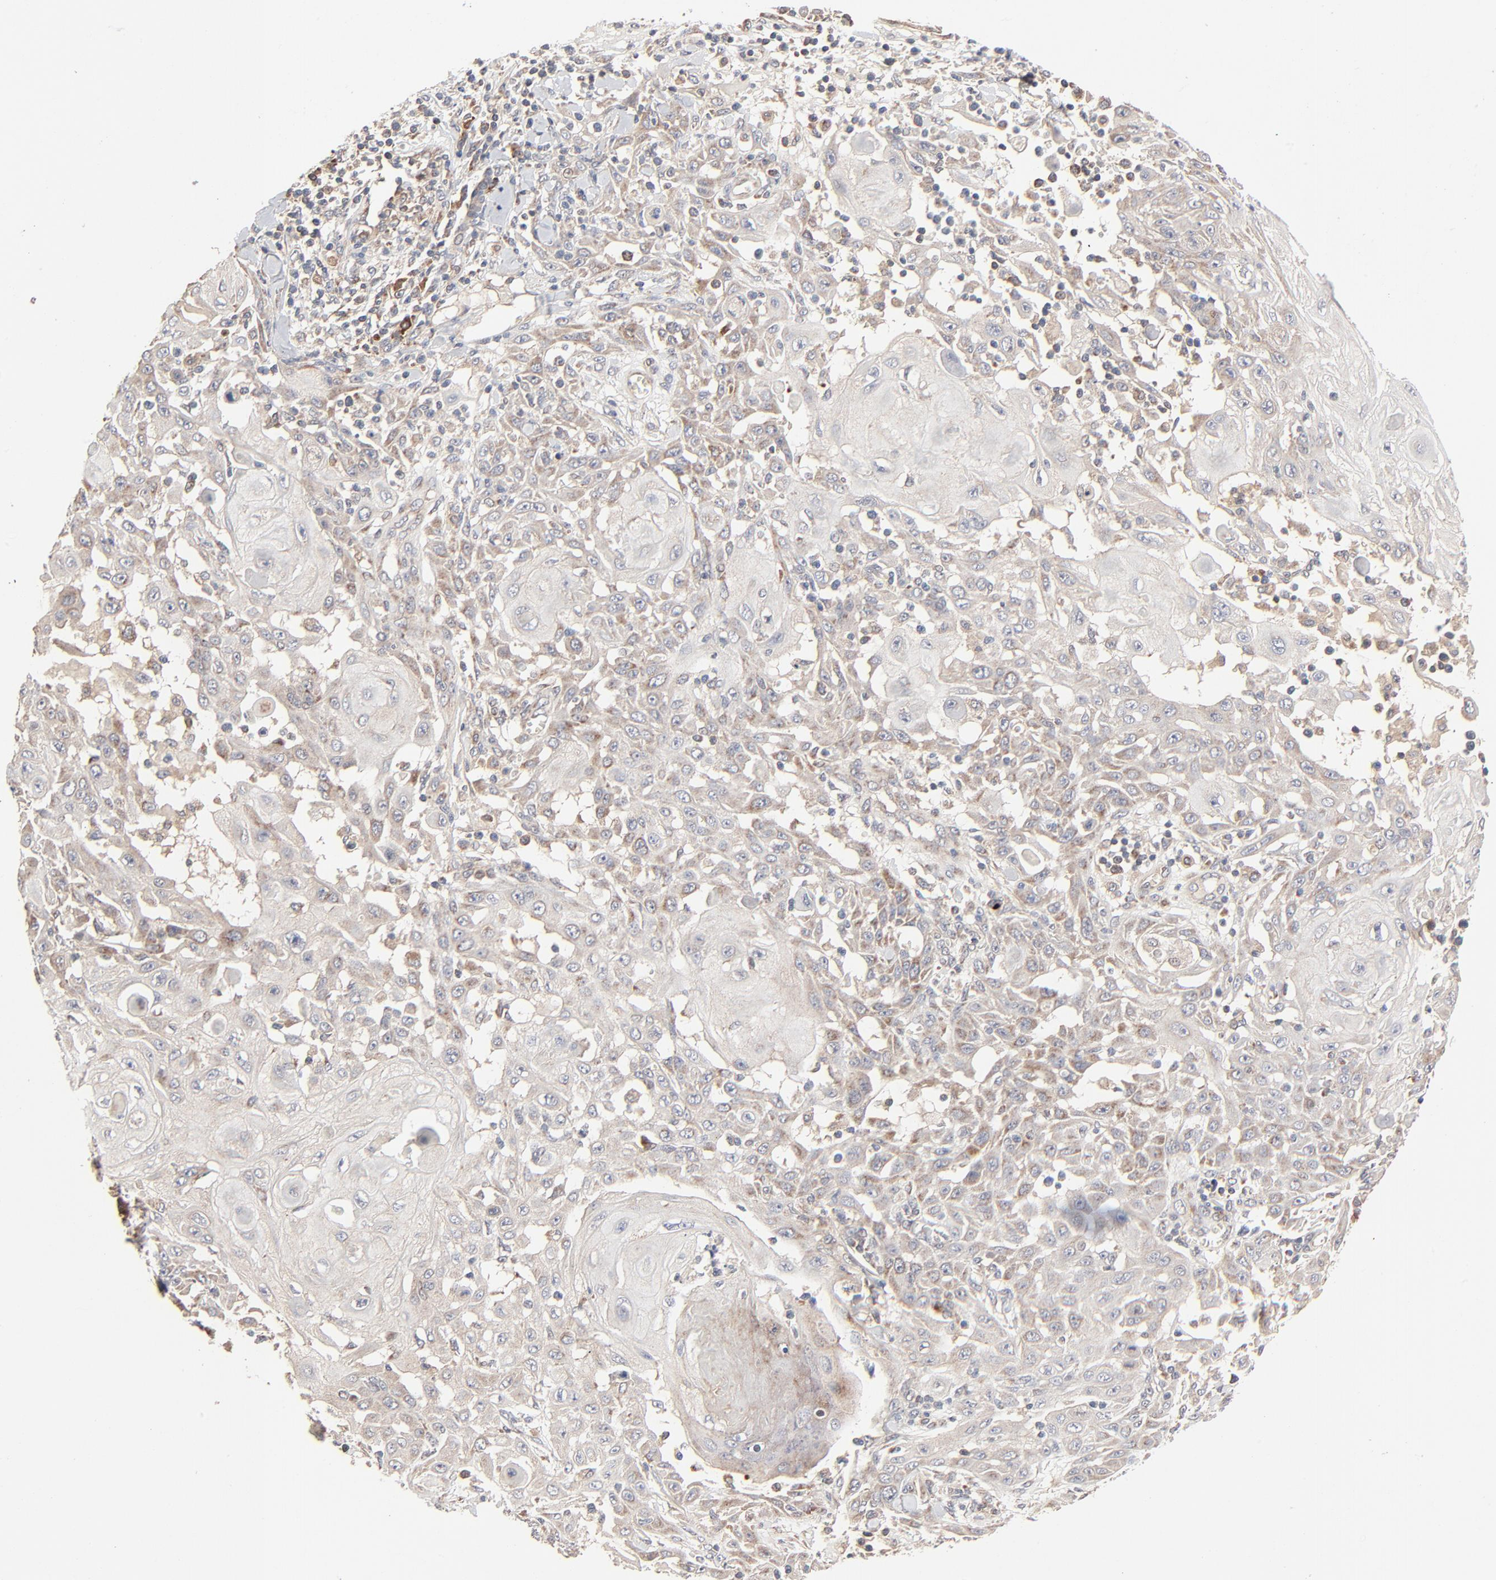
{"staining": {"intensity": "weak", "quantity": "25%-75%", "location": "cytoplasmic/membranous"}, "tissue": "skin cancer", "cell_type": "Tumor cells", "image_type": "cancer", "snomed": [{"axis": "morphology", "description": "Squamous cell carcinoma, NOS"}, {"axis": "topography", "description": "Skin"}], "caption": "This is a photomicrograph of immunohistochemistry (IHC) staining of skin squamous cell carcinoma, which shows weak staining in the cytoplasmic/membranous of tumor cells.", "gene": "ABLIM3", "patient": {"sex": "male", "age": 24}}